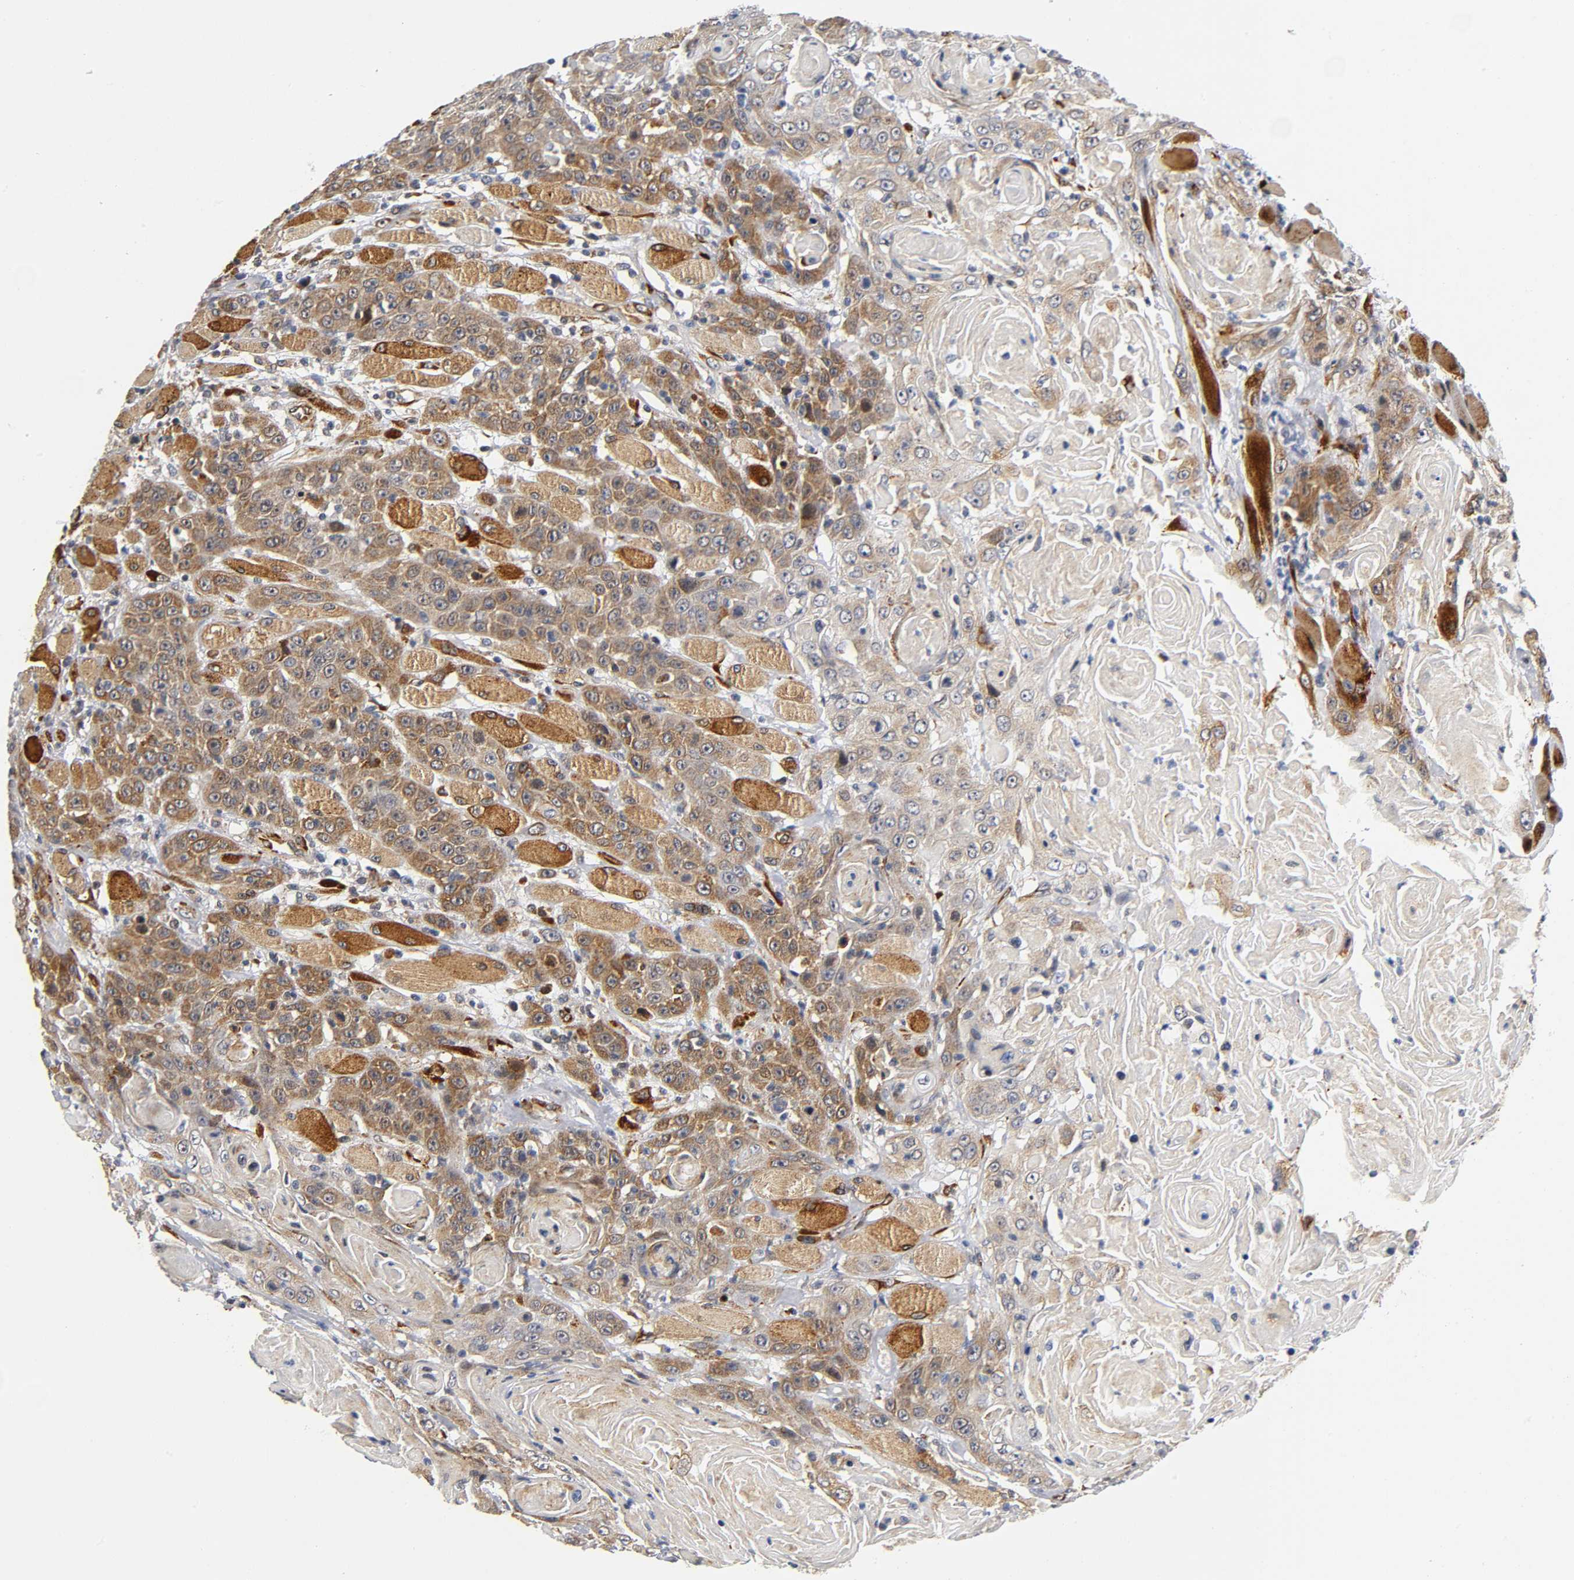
{"staining": {"intensity": "moderate", "quantity": ">75%", "location": "cytoplasmic/membranous"}, "tissue": "head and neck cancer", "cell_type": "Tumor cells", "image_type": "cancer", "snomed": [{"axis": "morphology", "description": "Squamous cell carcinoma, NOS"}, {"axis": "topography", "description": "Head-Neck"}], "caption": "Tumor cells exhibit medium levels of moderate cytoplasmic/membranous staining in about >75% of cells in human squamous cell carcinoma (head and neck). (IHC, brightfield microscopy, high magnification).", "gene": "SOS2", "patient": {"sex": "female", "age": 84}}